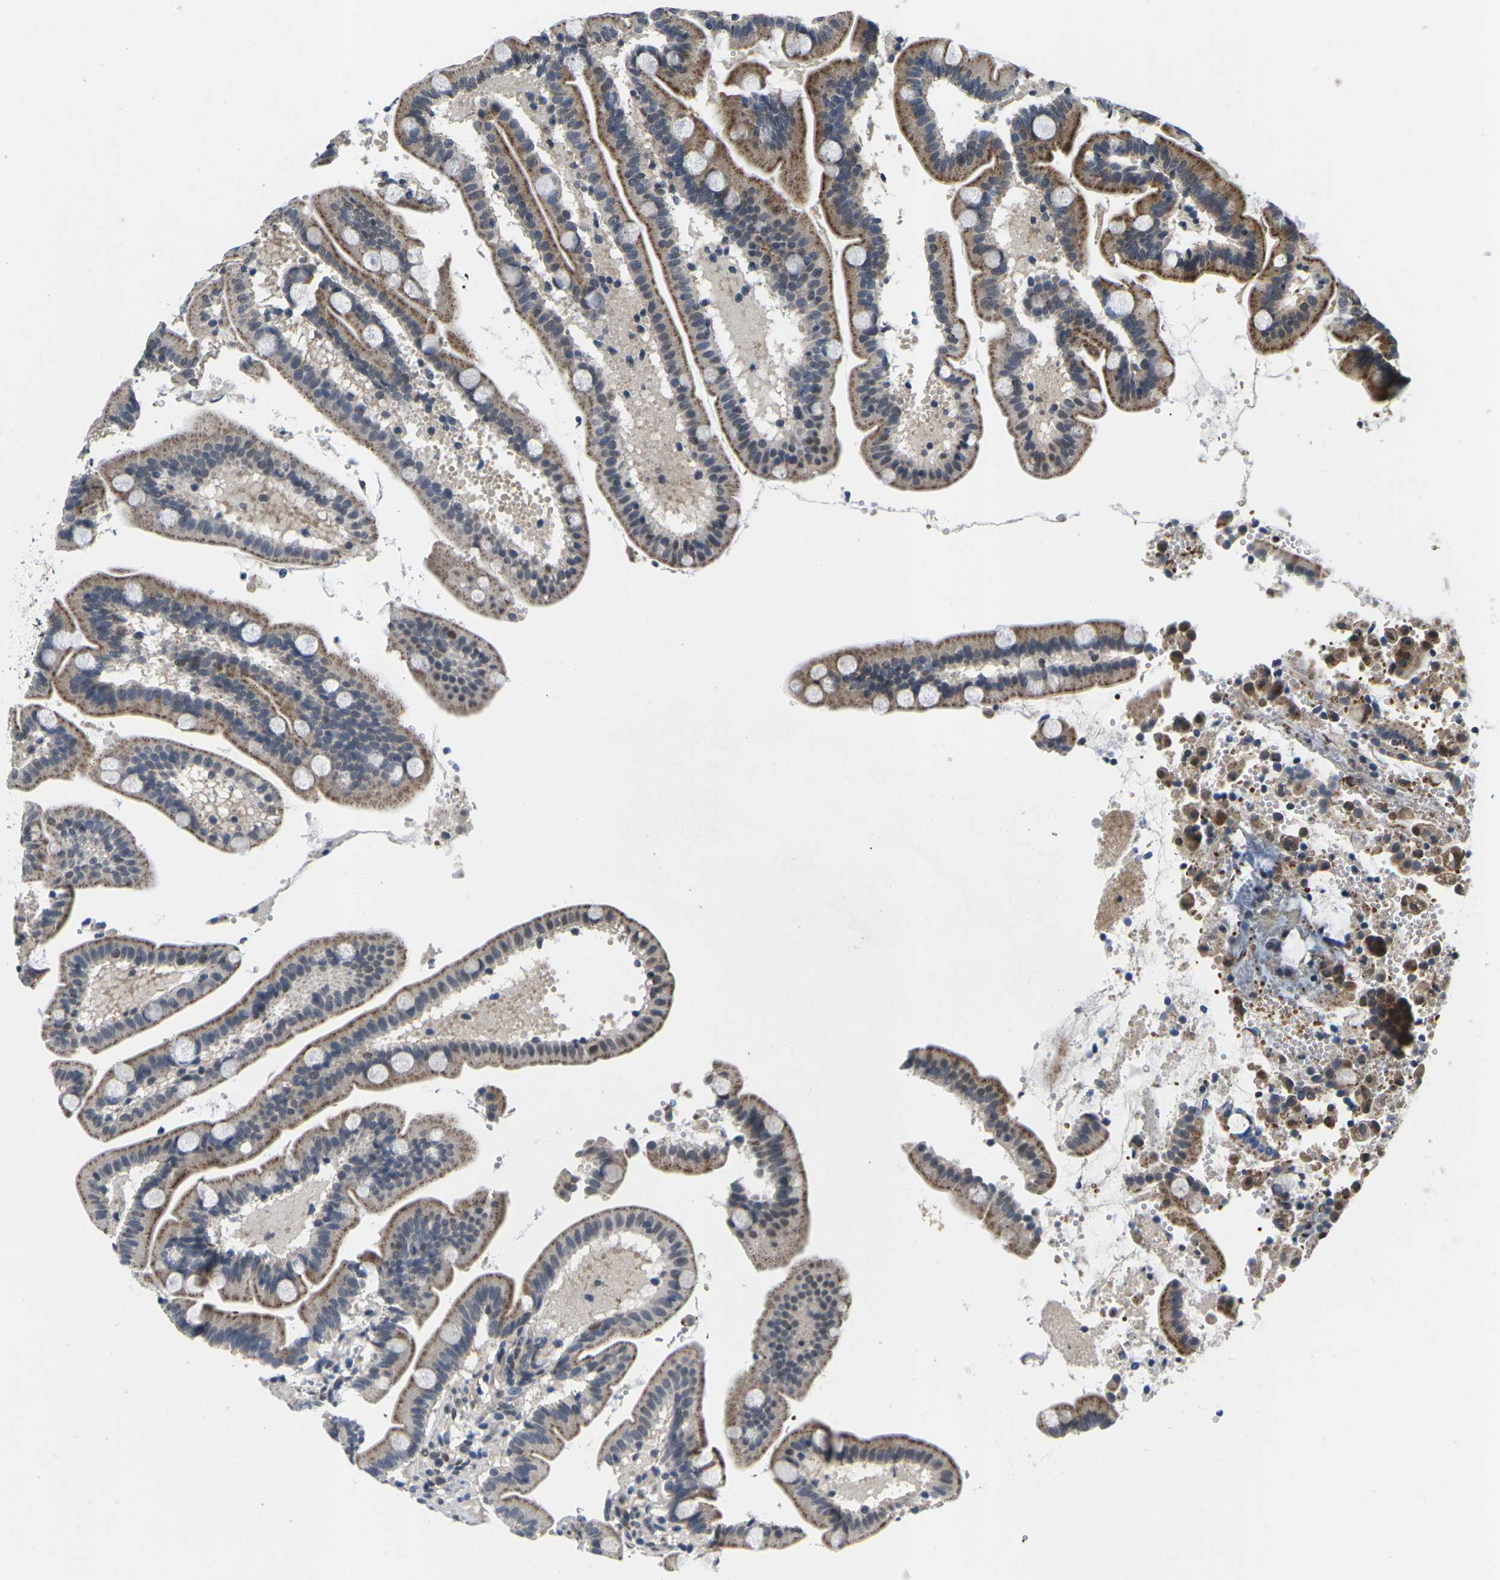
{"staining": {"intensity": "moderate", "quantity": ">75%", "location": "cytoplasmic/membranous"}, "tissue": "duodenum", "cell_type": "Glandular cells", "image_type": "normal", "snomed": [{"axis": "morphology", "description": "Normal tissue, NOS"}, {"axis": "topography", "description": "Duodenum"}], "caption": "A high-resolution photomicrograph shows immunohistochemistry staining of unremarkable duodenum, which shows moderate cytoplasmic/membranous positivity in about >75% of glandular cells.", "gene": "ERBB4", "patient": {"sex": "male", "age": 54}}